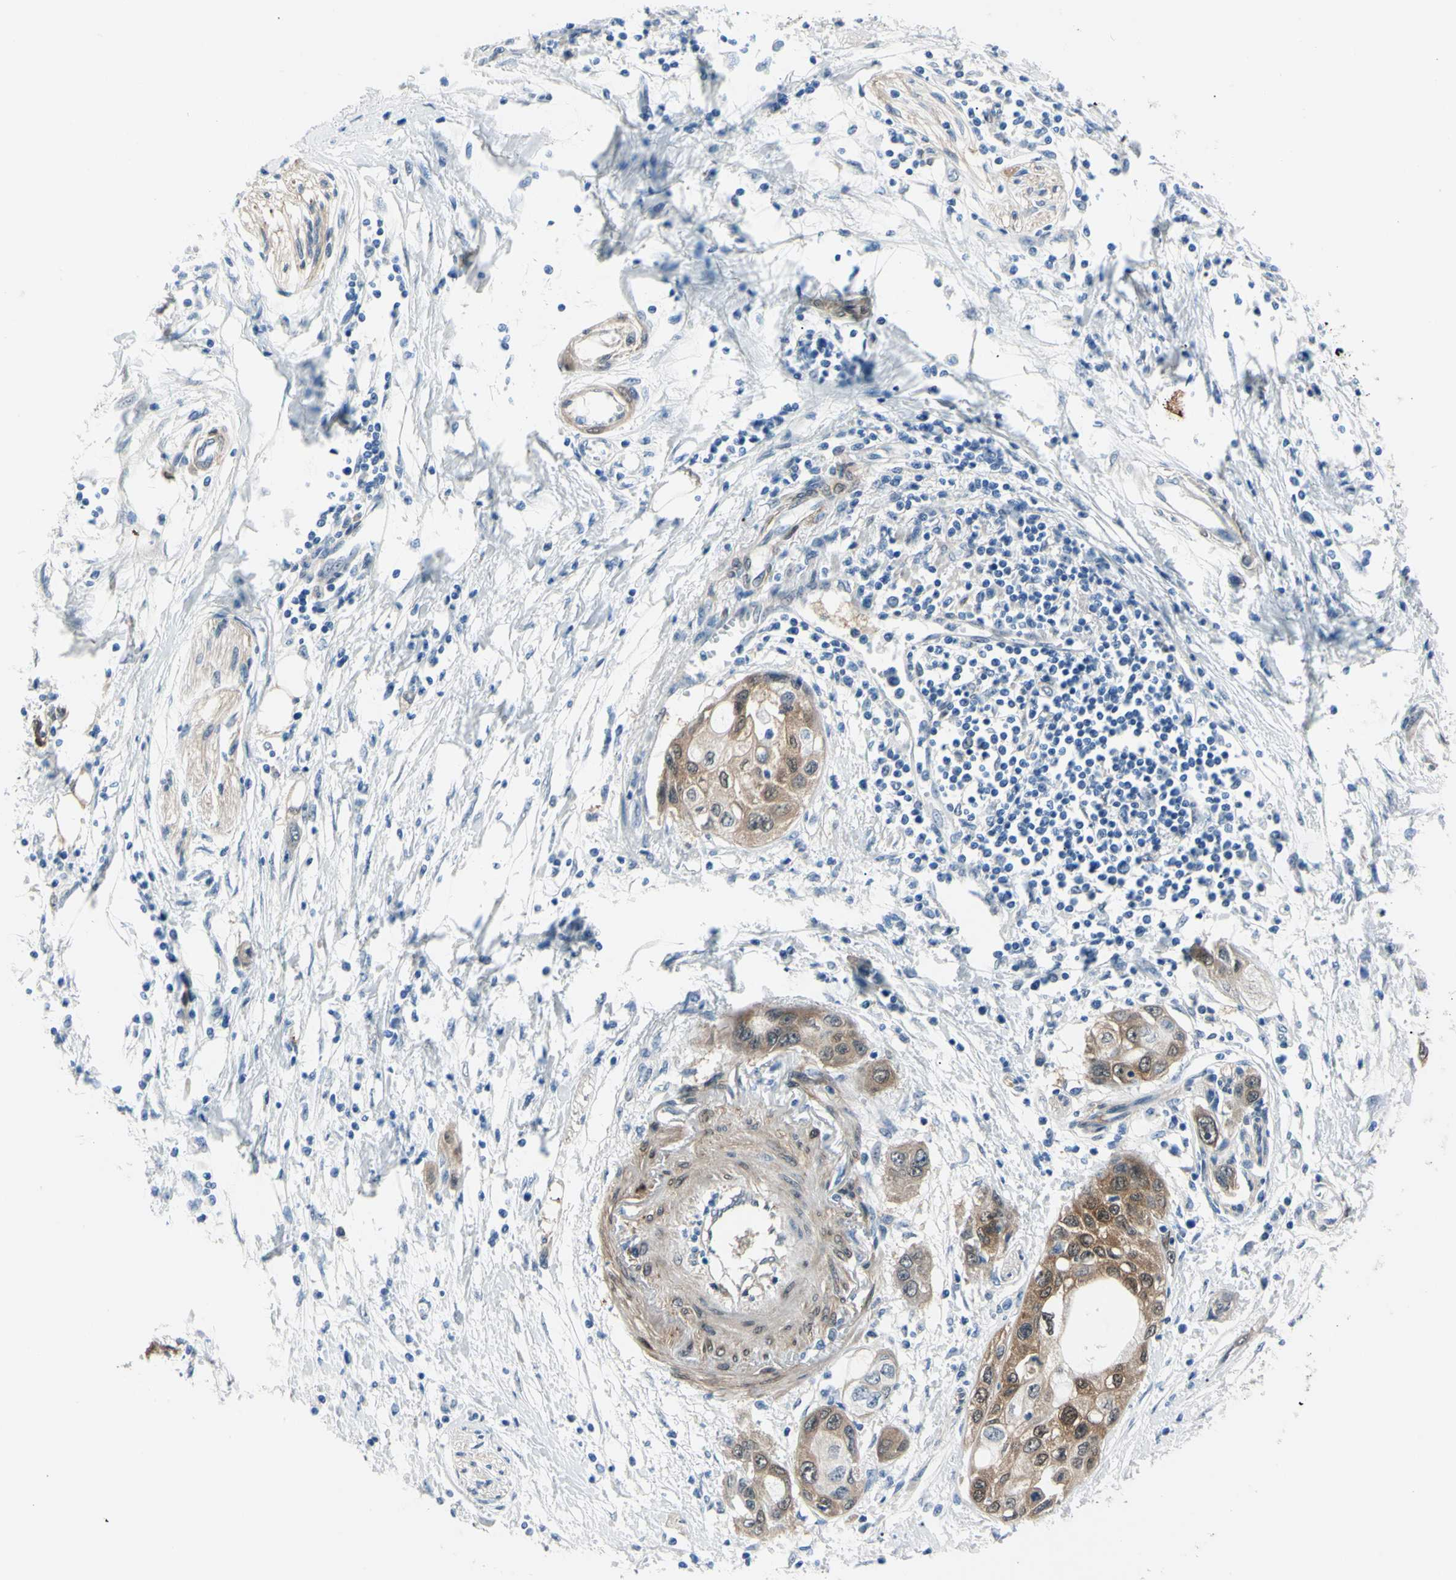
{"staining": {"intensity": "moderate", "quantity": ">75%", "location": "cytoplasmic/membranous,nuclear"}, "tissue": "pancreatic cancer", "cell_type": "Tumor cells", "image_type": "cancer", "snomed": [{"axis": "morphology", "description": "Adenocarcinoma, NOS"}, {"axis": "topography", "description": "Pancreas"}], "caption": "An immunohistochemistry micrograph of tumor tissue is shown. Protein staining in brown shows moderate cytoplasmic/membranous and nuclear positivity in adenocarcinoma (pancreatic) within tumor cells.", "gene": "NOL3", "patient": {"sex": "female", "age": 70}}